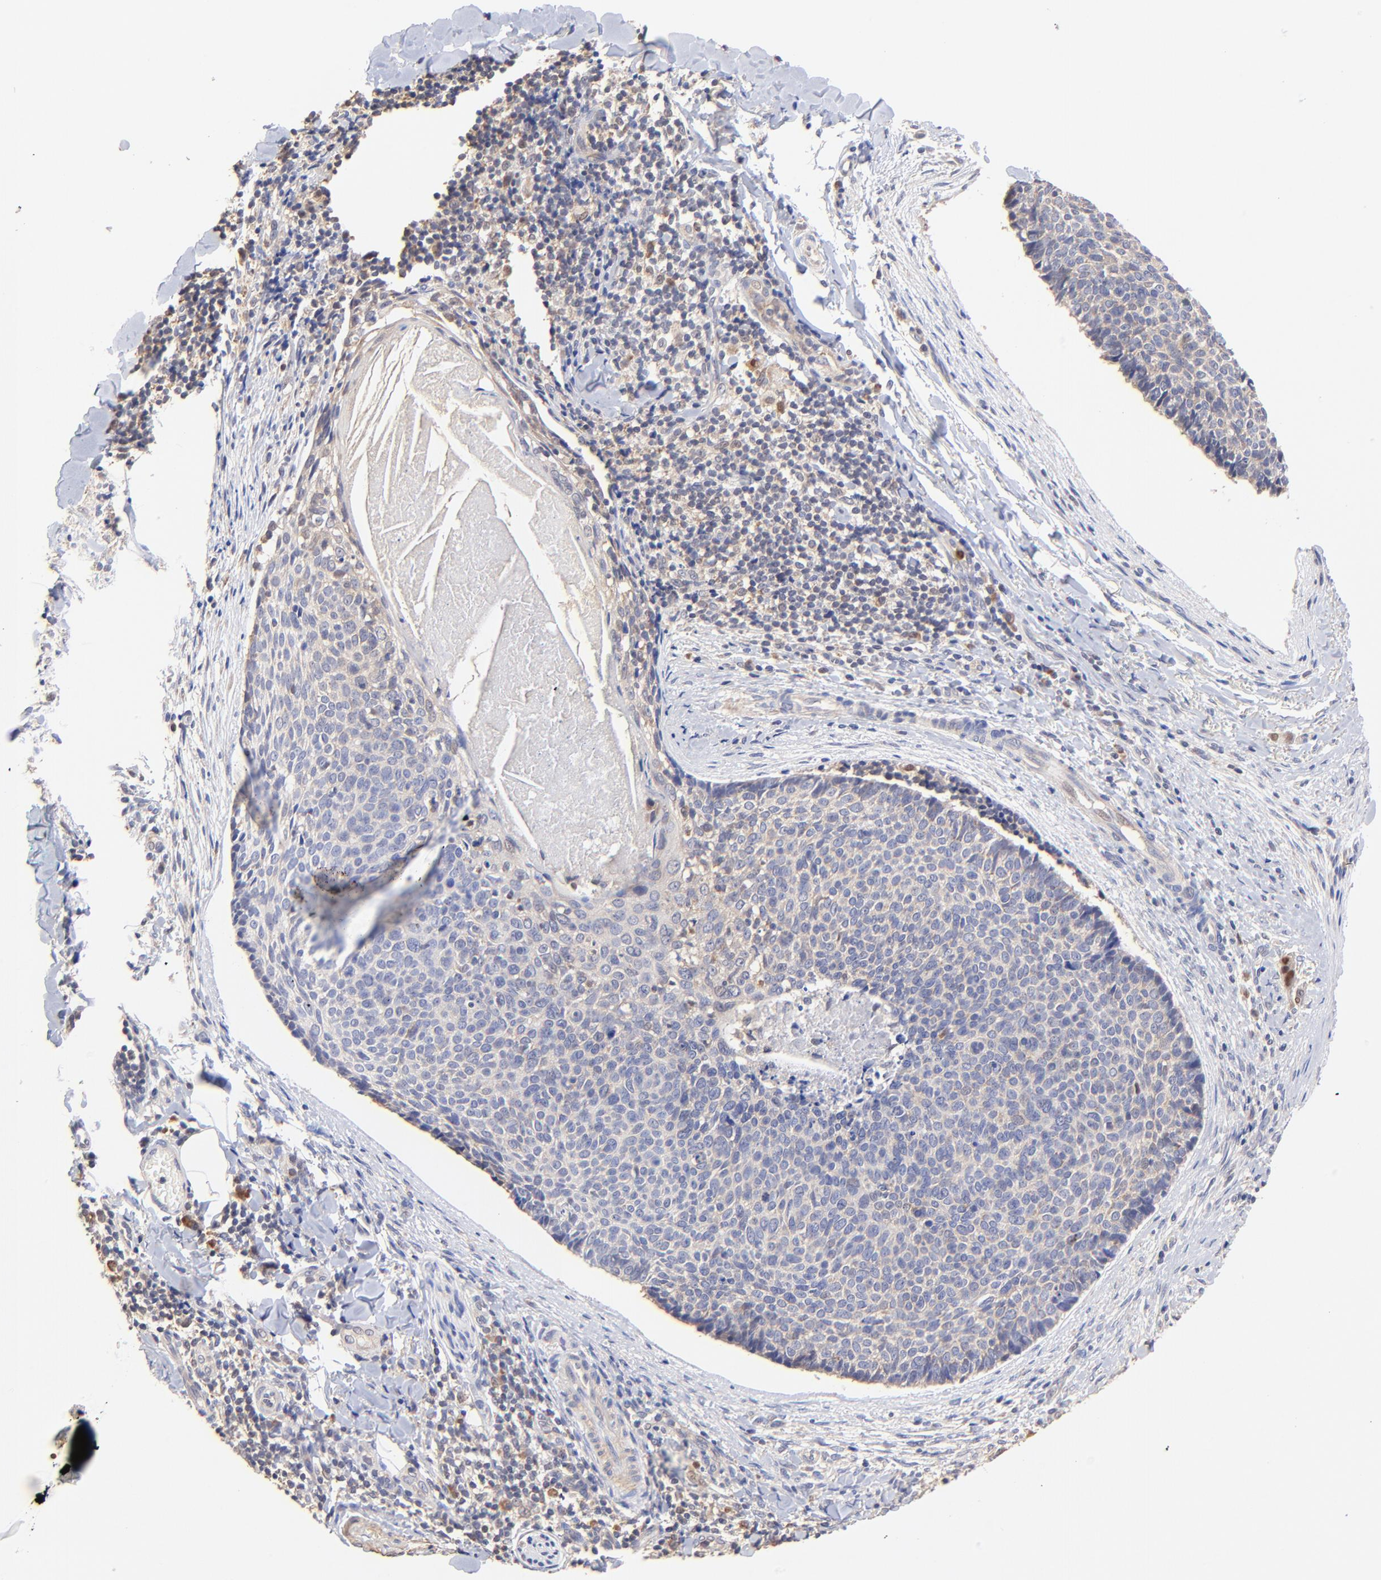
{"staining": {"intensity": "negative", "quantity": "none", "location": "none"}, "tissue": "skin cancer", "cell_type": "Tumor cells", "image_type": "cancer", "snomed": [{"axis": "morphology", "description": "Normal tissue, NOS"}, {"axis": "morphology", "description": "Basal cell carcinoma"}, {"axis": "topography", "description": "Skin"}], "caption": "Tumor cells are negative for brown protein staining in basal cell carcinoma (skin).", "gene": "BBOF1", "patient": {"sex": "female", "age": 57}}